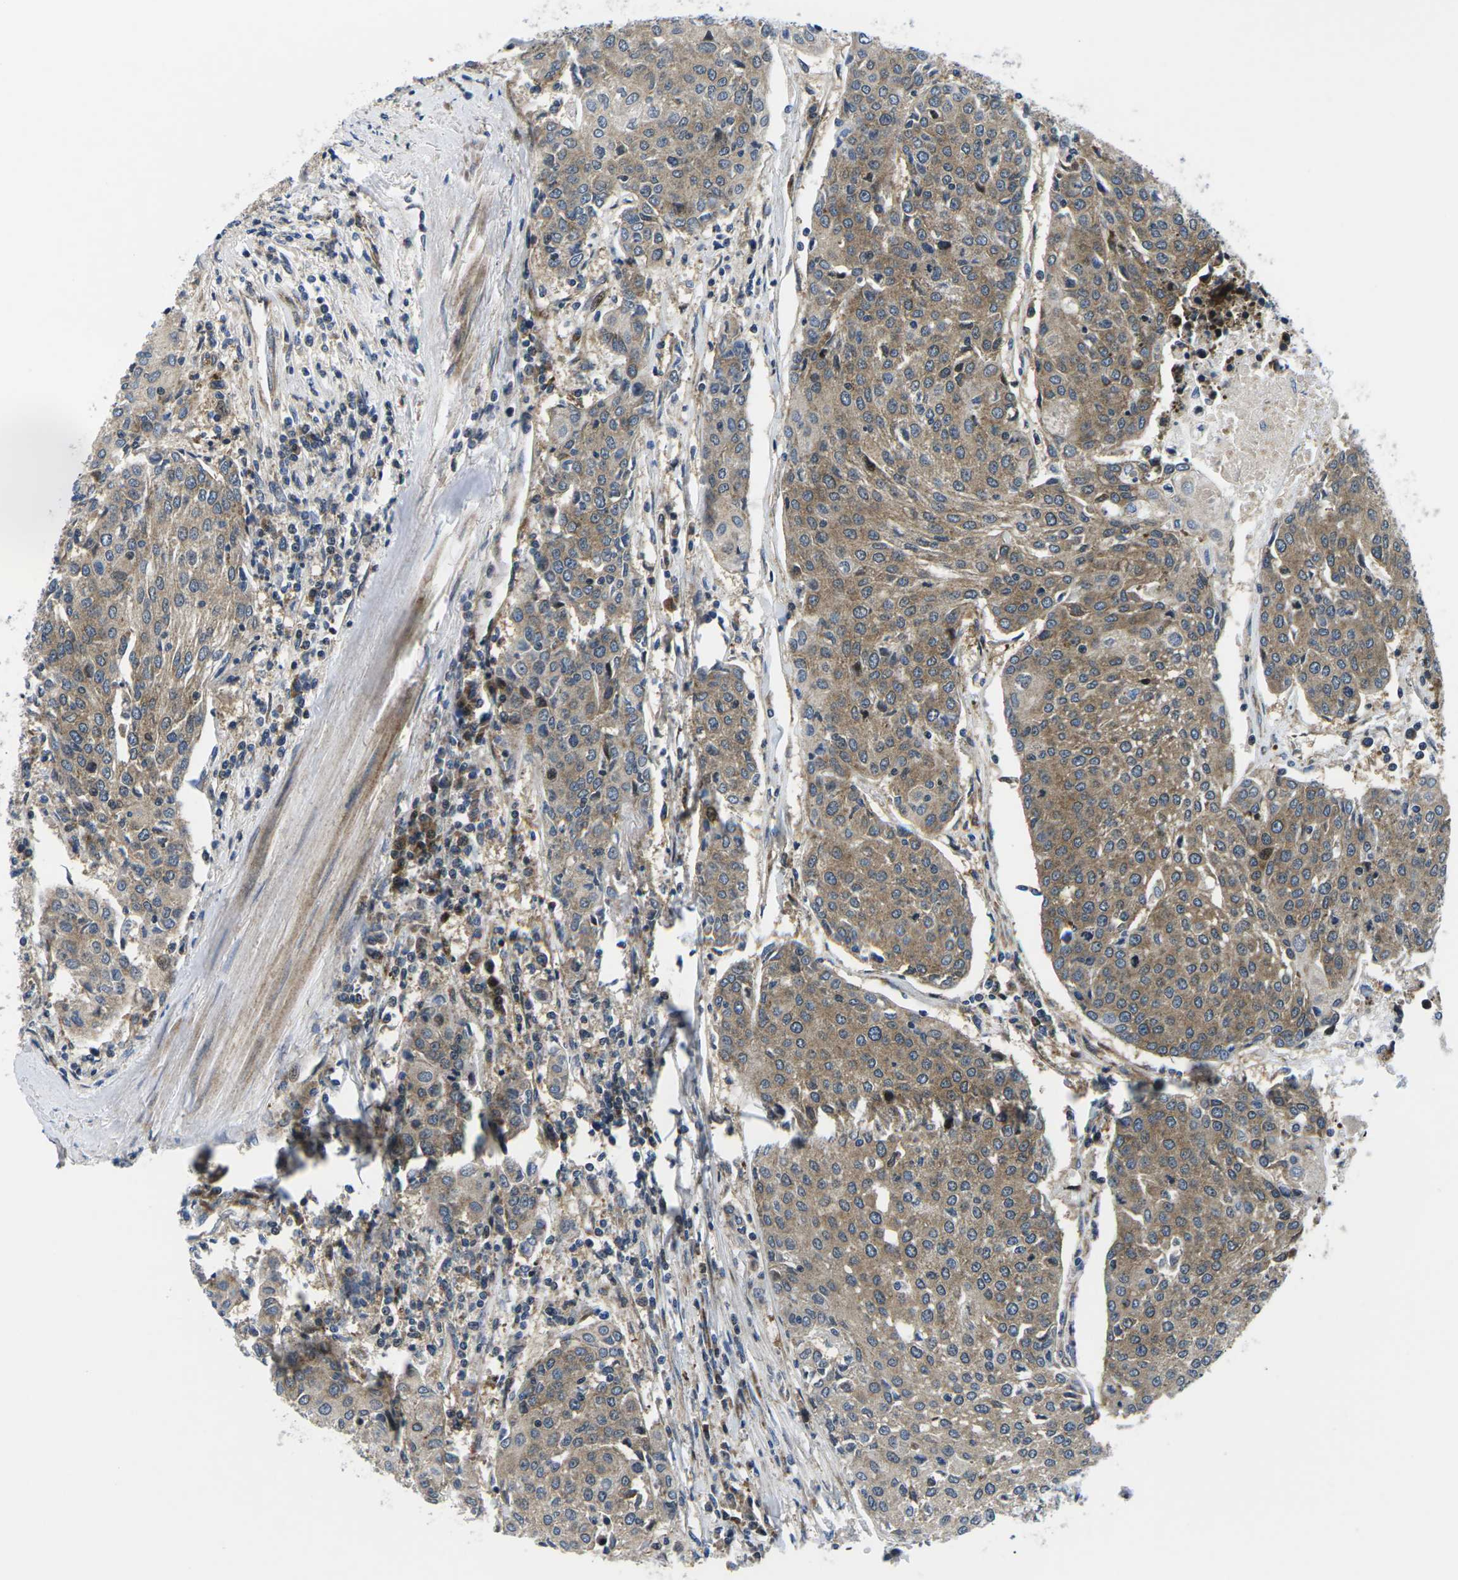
{"staining": {"intensity": "moderate", "quantity": ">75%", "location": "cytoplasmic/membranous"}, "tissue": "urothelial cancer", "cell_type": "Tumor cells", "image_type": "cancer", "snomed": [{"axis": "morphology", "description": "Urothelial carcinoma, High grade"}, {"axis": "topography", "description": "Urinary bladder"}], "caption": "Urothelial cancer stained with a brown dye demonstrates moderate cytoplasmic/membranous positive staining in approximately >75% of tumor cells.", "gene": "EIF4E", "patient": {"sex": "female", "age": 85}}